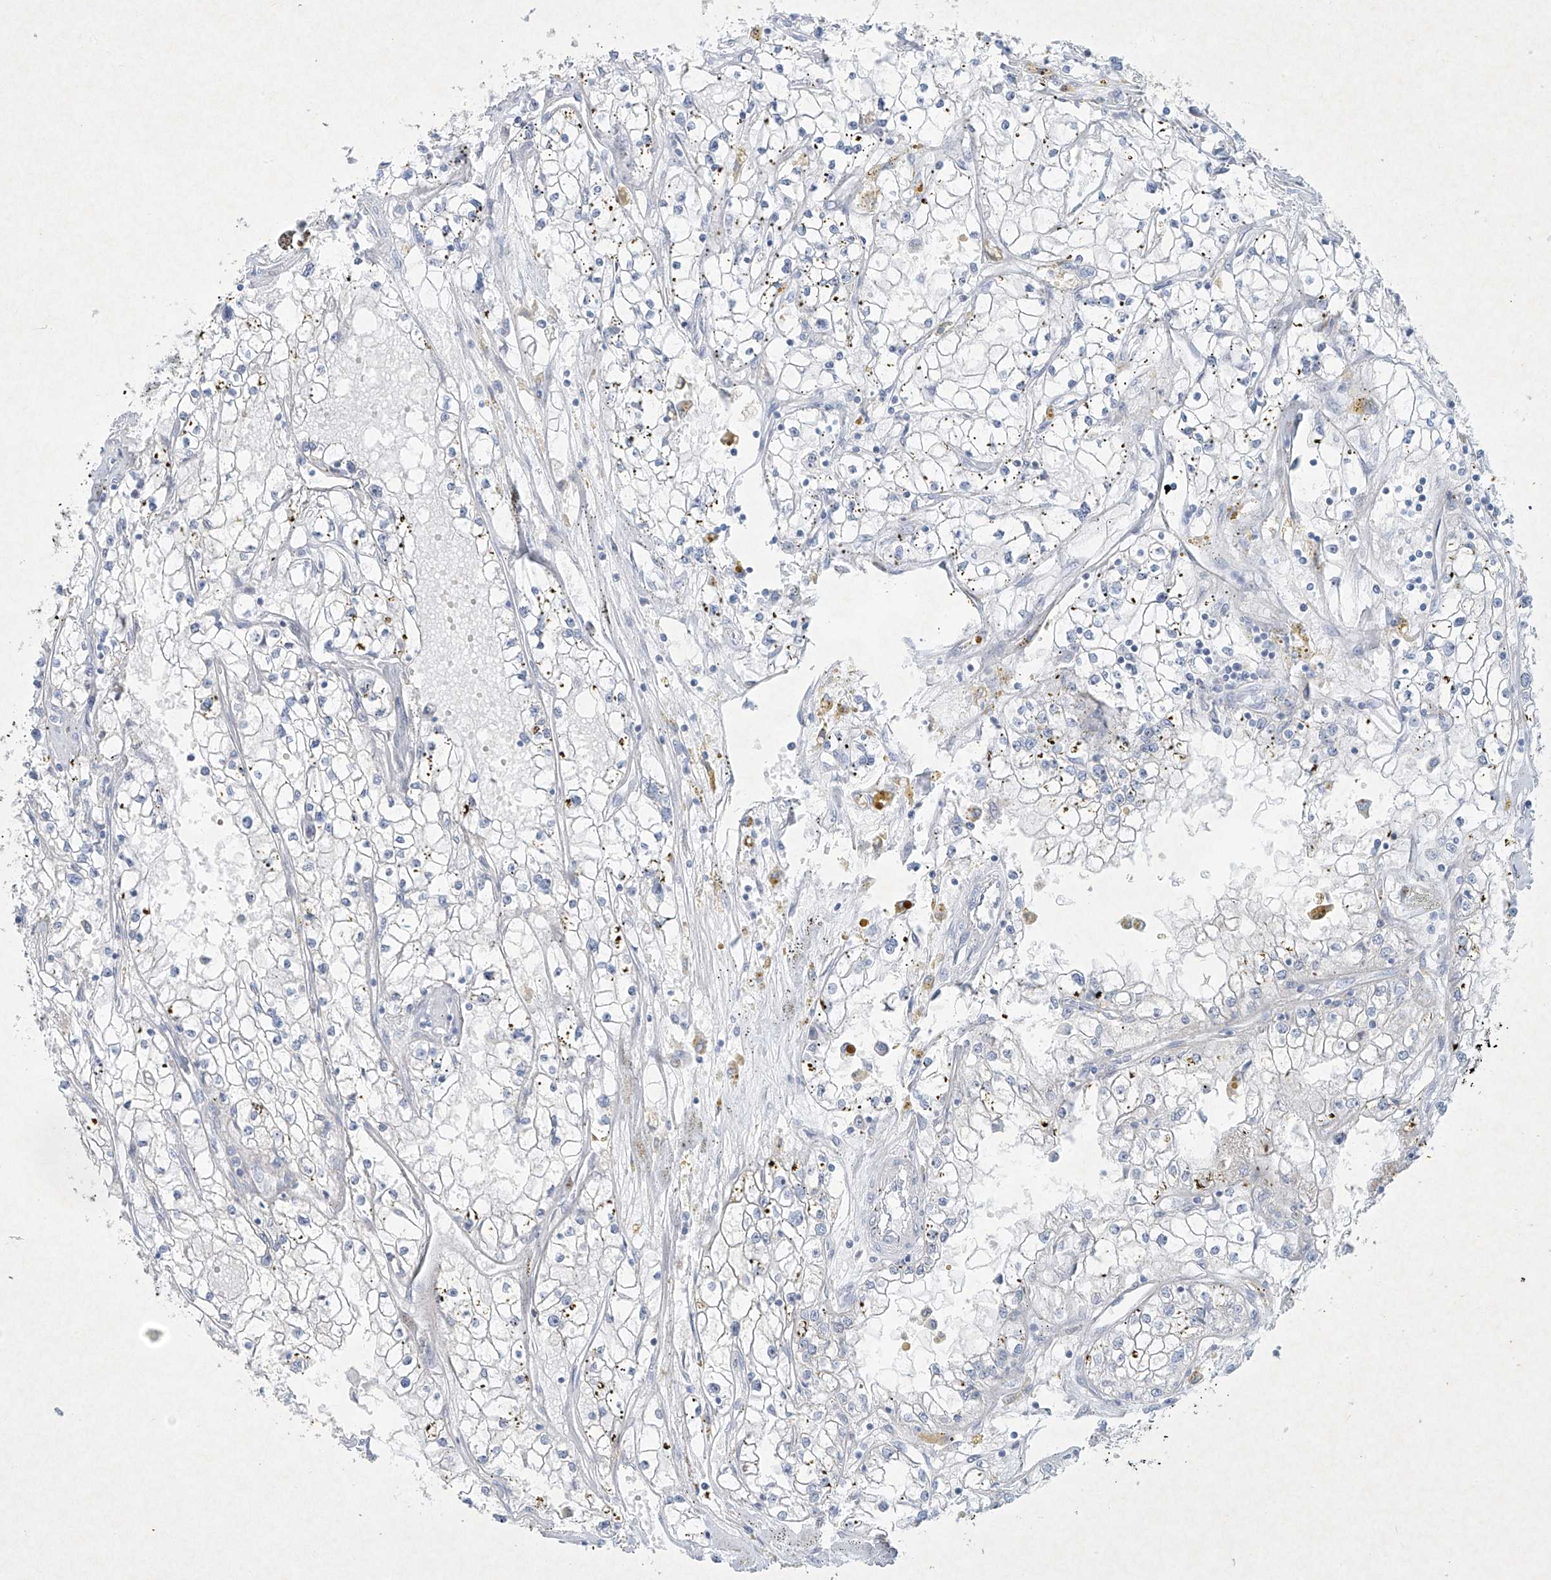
{"staining": {"intensity": "negative", "quantity": "none", "location": "none"}, "tissue": "renal cancer", "cell_type": "Tumor cells", "image_type": "cancer", "snomed": [{"axis": "morphology", "description": "Adenocarcinoma, NOS"}, {"axis": "topography", "description": "Kidney"}], "caption": "Tumor cells are negative for protein expression in human renal cancer (adenocarcinoma).", "gene": "PAX6", "patient": {"sex": "male", "age": 56}}